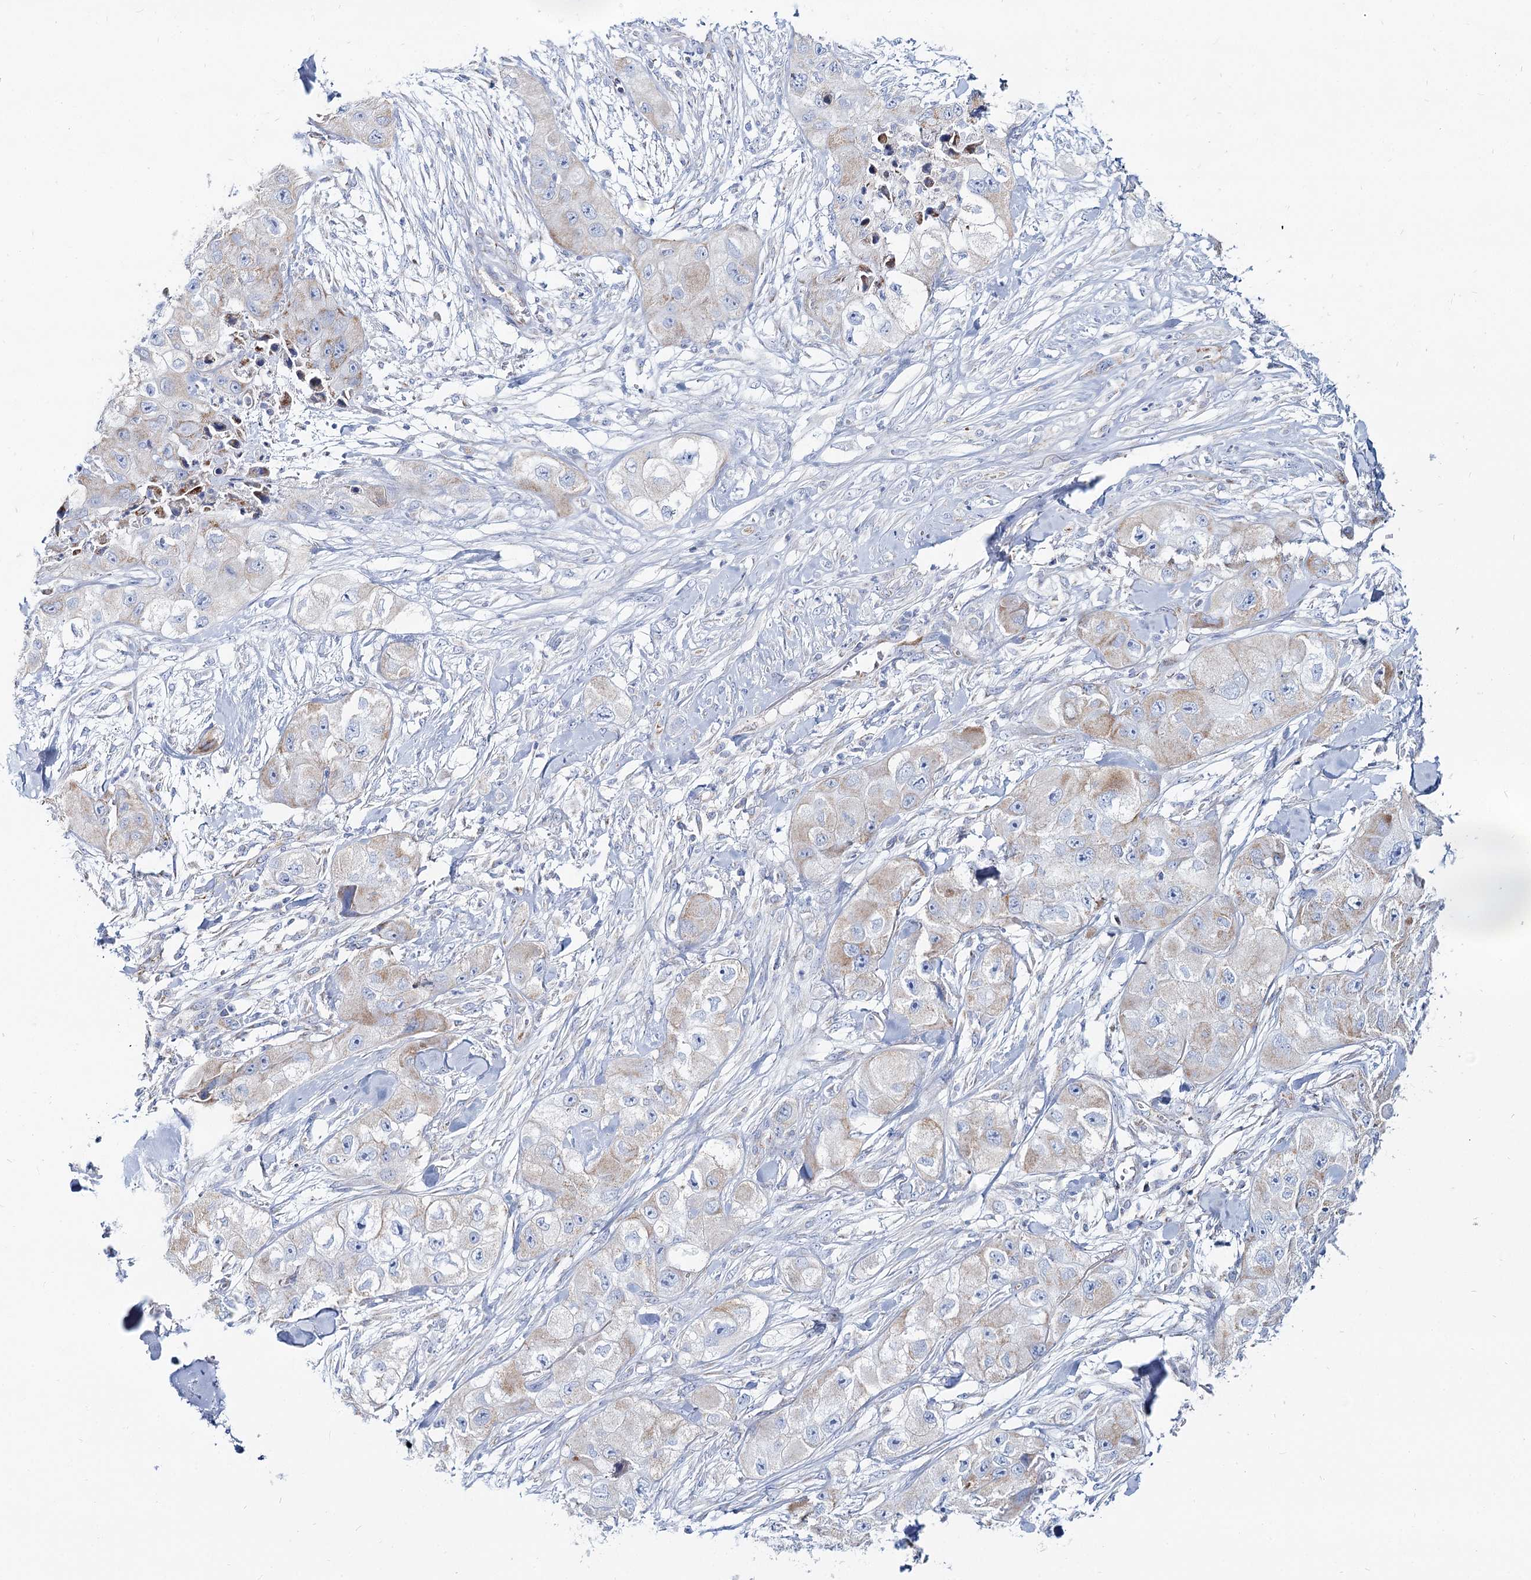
{"staining": {"intensity": "moderate", "quantity": "<25%", "location": "cytoplasmic/membranous"}, "tissue": "skin cancer", "cell_type": "Tumor cells", "image_type": "cancer", "snomed": [{"axis": "morphology", "description": "Squamous cell carcinoma, NOS"}, {"axis": "topography", "description": "Skin"}, {"axis": "topography", "description": "Subcutis"}], "caption": "High-power microscopy captured an IHC photomicrograph of squamous cell carcinoma (skin), revealing moderate cytoplasmic/membranous positivity in about <25% of tumor cells.", "gene": "MCCC2", "patient": {"sex": "male", "age": 73}}